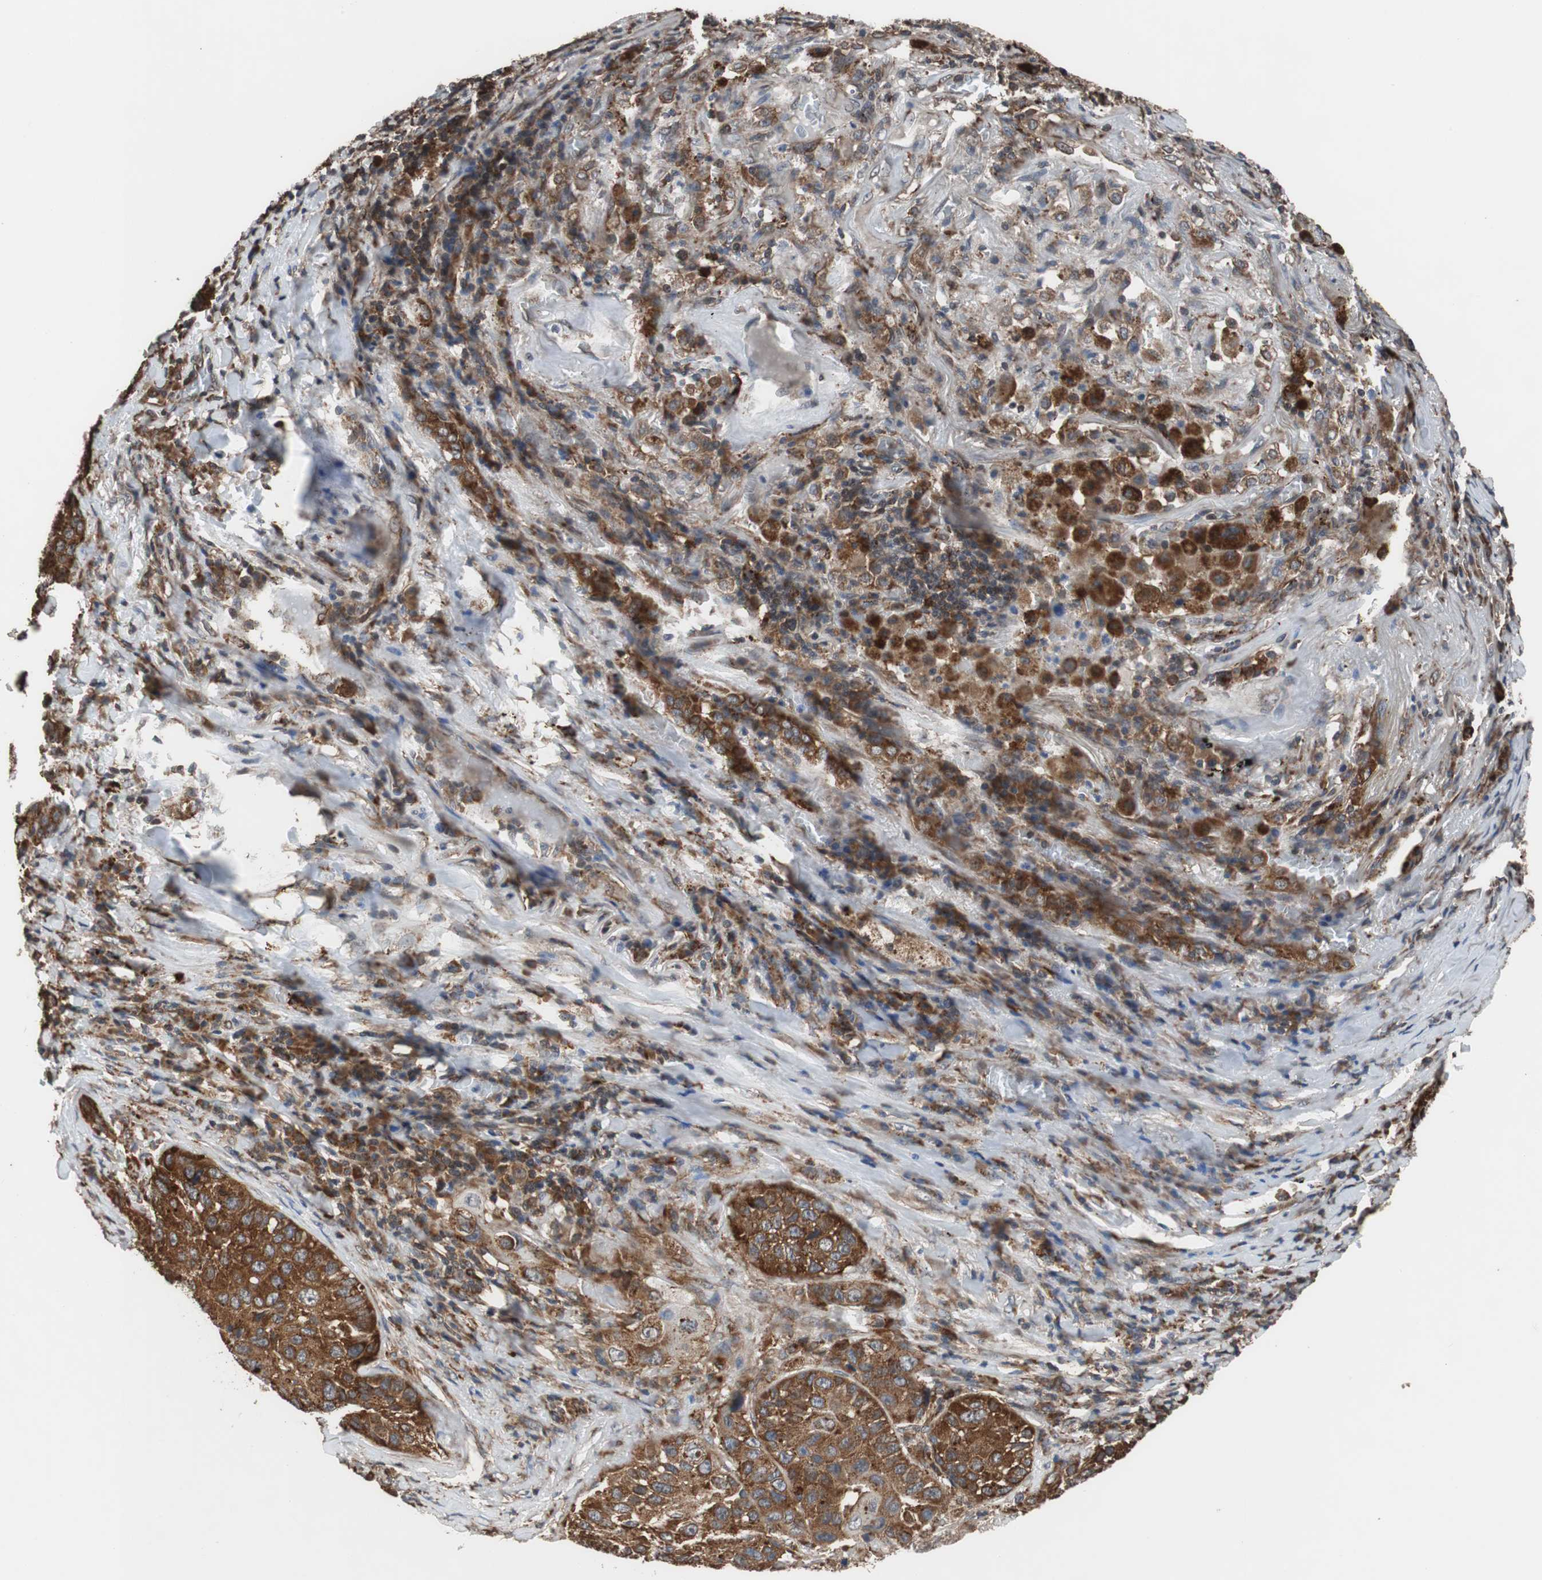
{"staining": {"intensity": "strong", "quantity": ">75%", "location": "cytoplasmic/membranous"}, "tissue": "lung cancer", "cell_type": "Tumor cells", "image_type": "cancer", "snomed": [{"axis": "morphology", "description": "Squamous cell carcinoma, NOS"}, {"axis": "topography", "description": "Lung"}], "caption": "This is an image of immunohistochemistry (IHC) staining of lung cancer, which shows strong staining in the cytoplasmic/membranous of tumor cells.", "gene": "USP10", "patient": {"sex": "male", "age": 57}}